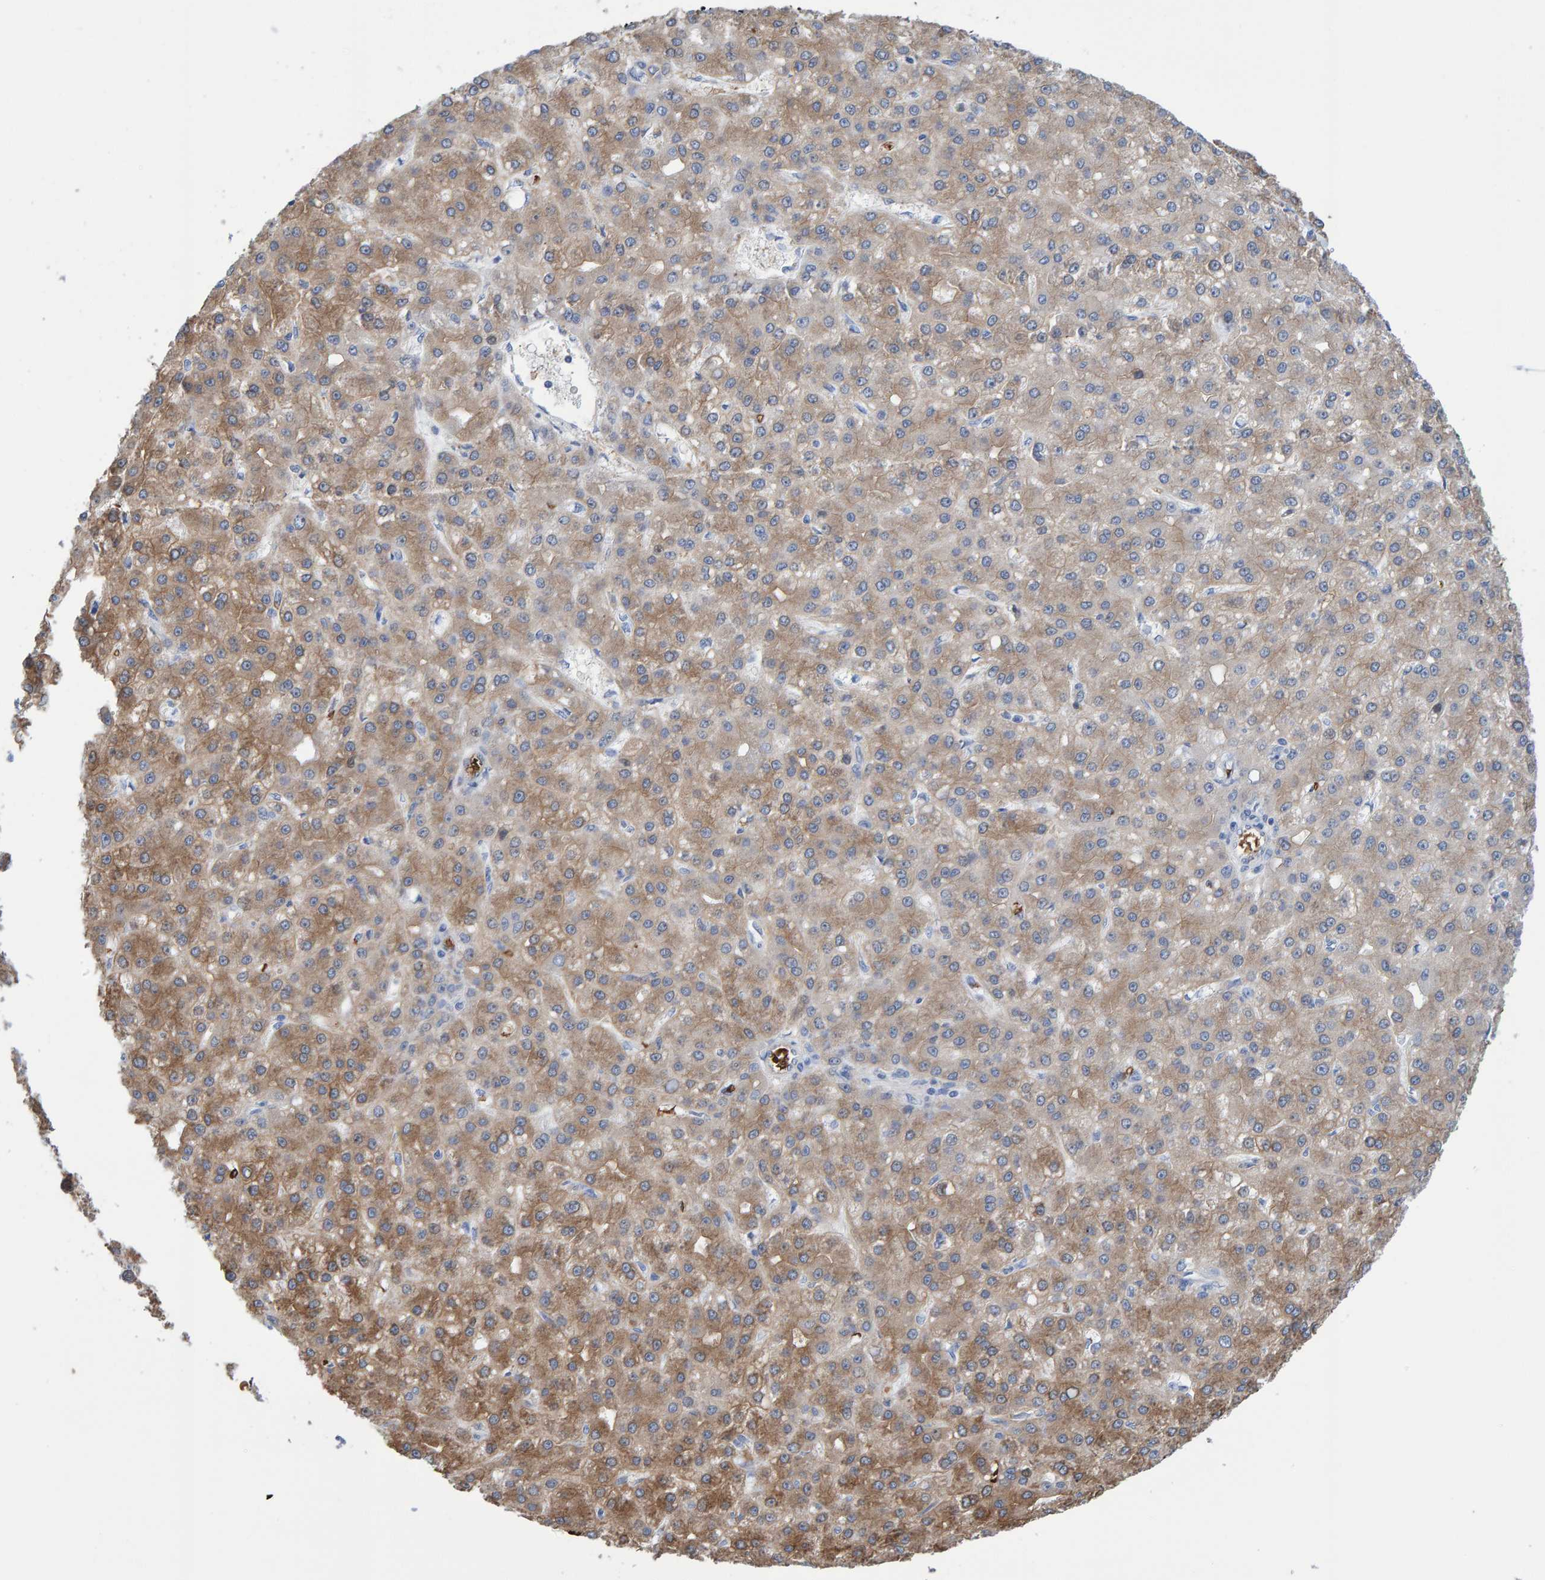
{"staining": {"intensity": "moderate", "quantity": ">75%", "location": "cytoplasmic/membranous"}, "tissue": "liver cancer", "cell_type": "Tumor cells", "image_type": "cancer", "snomed": [{"axis": "morphology", "description": "Carcinoma, Hepatocellular, NOS"}, {"axis": "topography", "description": "Liver"}], "caption": "This is a photomicrograph of IHC staining of hepatocellular carcinoma (liver), which shows moderate expression in the cytoplasmic/membranous of tumor cells.", "gene": "VPS9D1", "patient": {"sex": "male", "age": 67}}